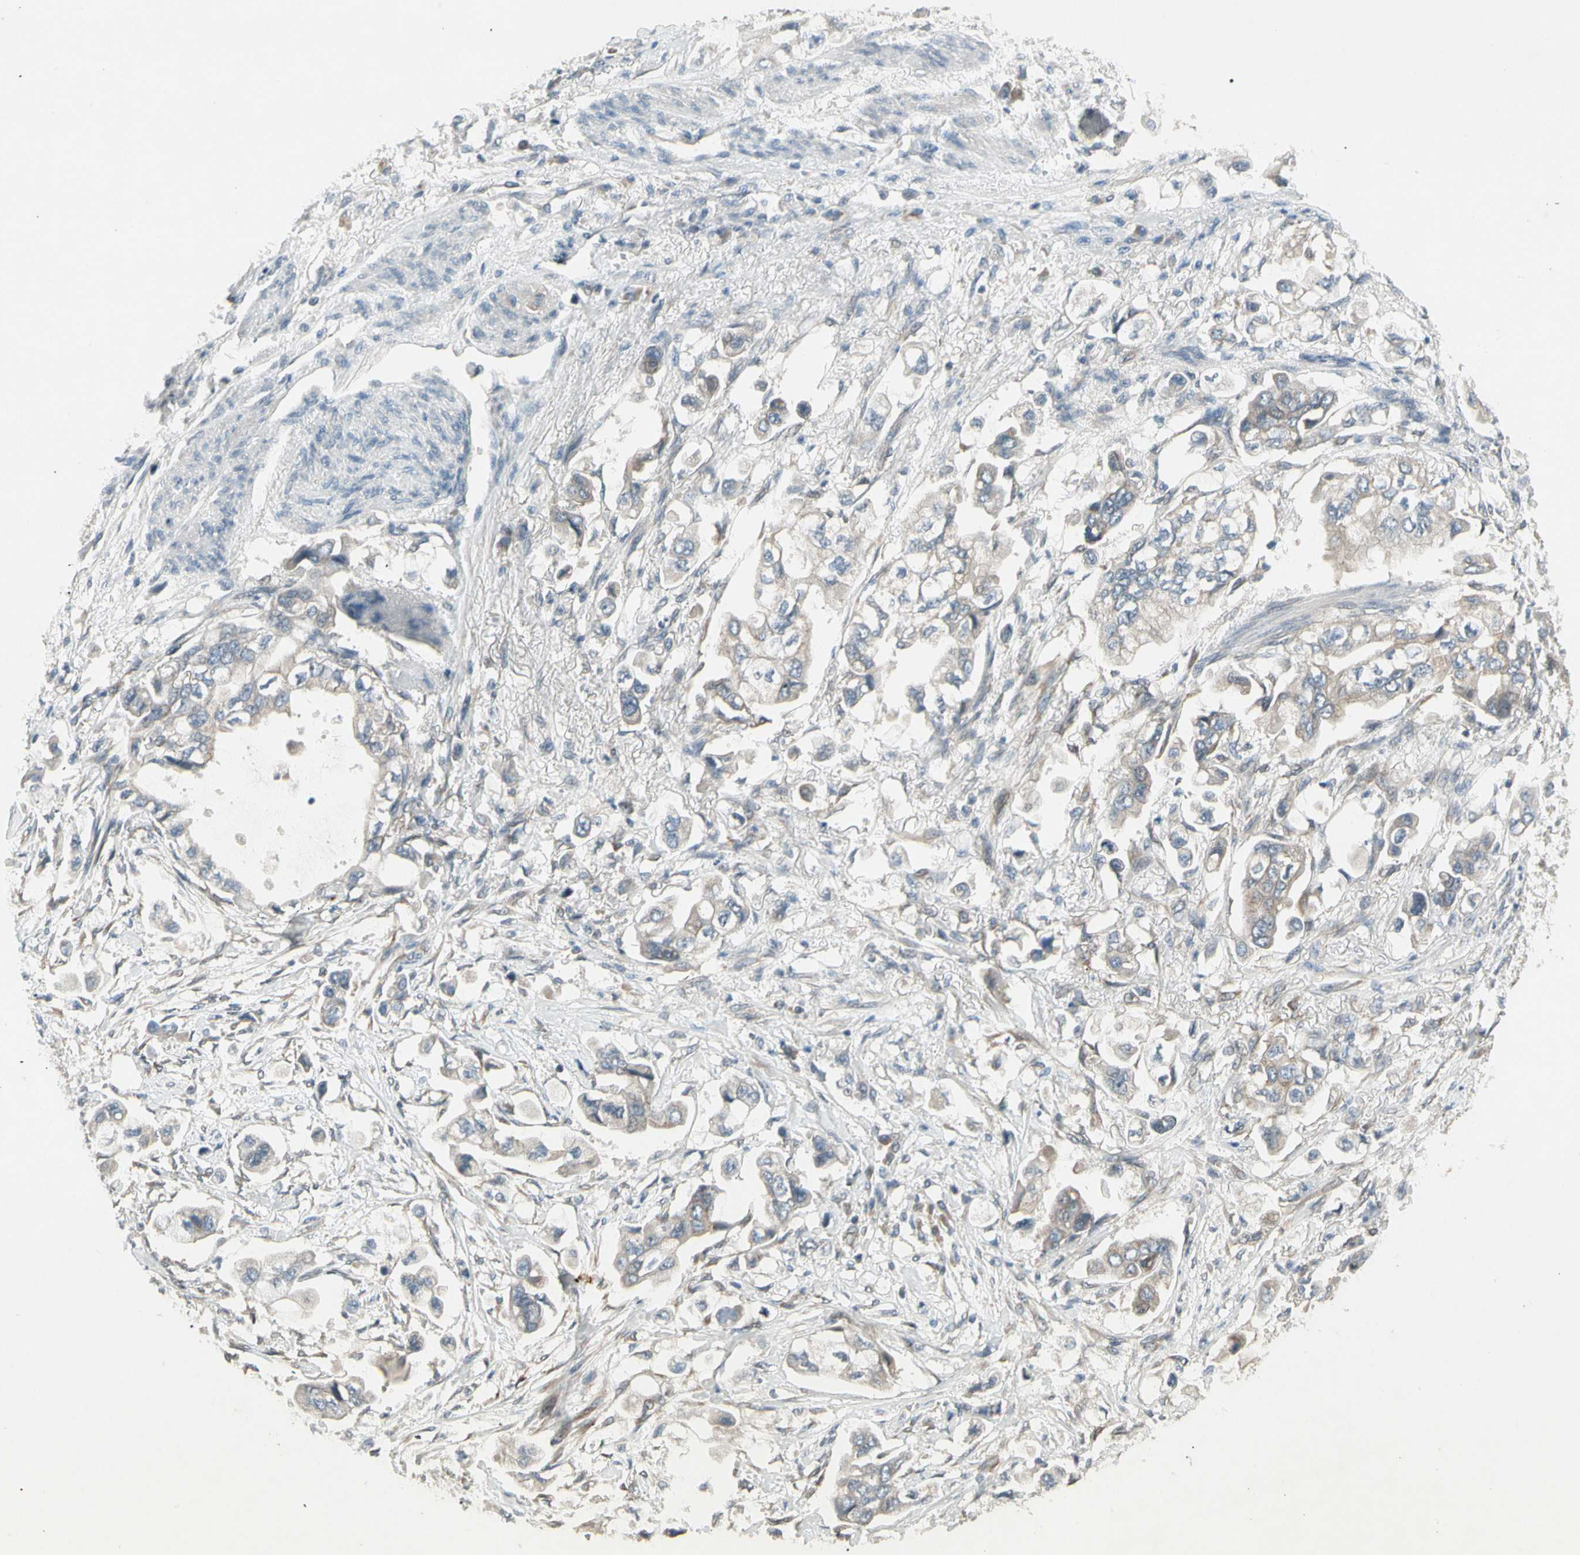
{"staining": {"intensity": "moderate", "quantity": "25%-75%", "location": "cytoplasmic/membranous"}, "tissue": "stomach cancer", "cell_type": "Tumor cells", "image_type": "cancer", "snomed": [{"axis": "morphology", "description": "Adenocarcinoma, NOS"}, {"axis": "topography", "description": "Stomach"}], "caption": "Immunohistochemistry (DAB (3,3'-diaminobenzidine)) staining of human stomach cancer (adenocarcinoma) displays moderate cytoplasmic/membranous protein positivity in about 25%-75% of tumor cells. (brown staining indicates protein expression, while blue staining denotes nuclei).", "gene": "PANK2", "patient": {"sex": "male", "age": 62}}